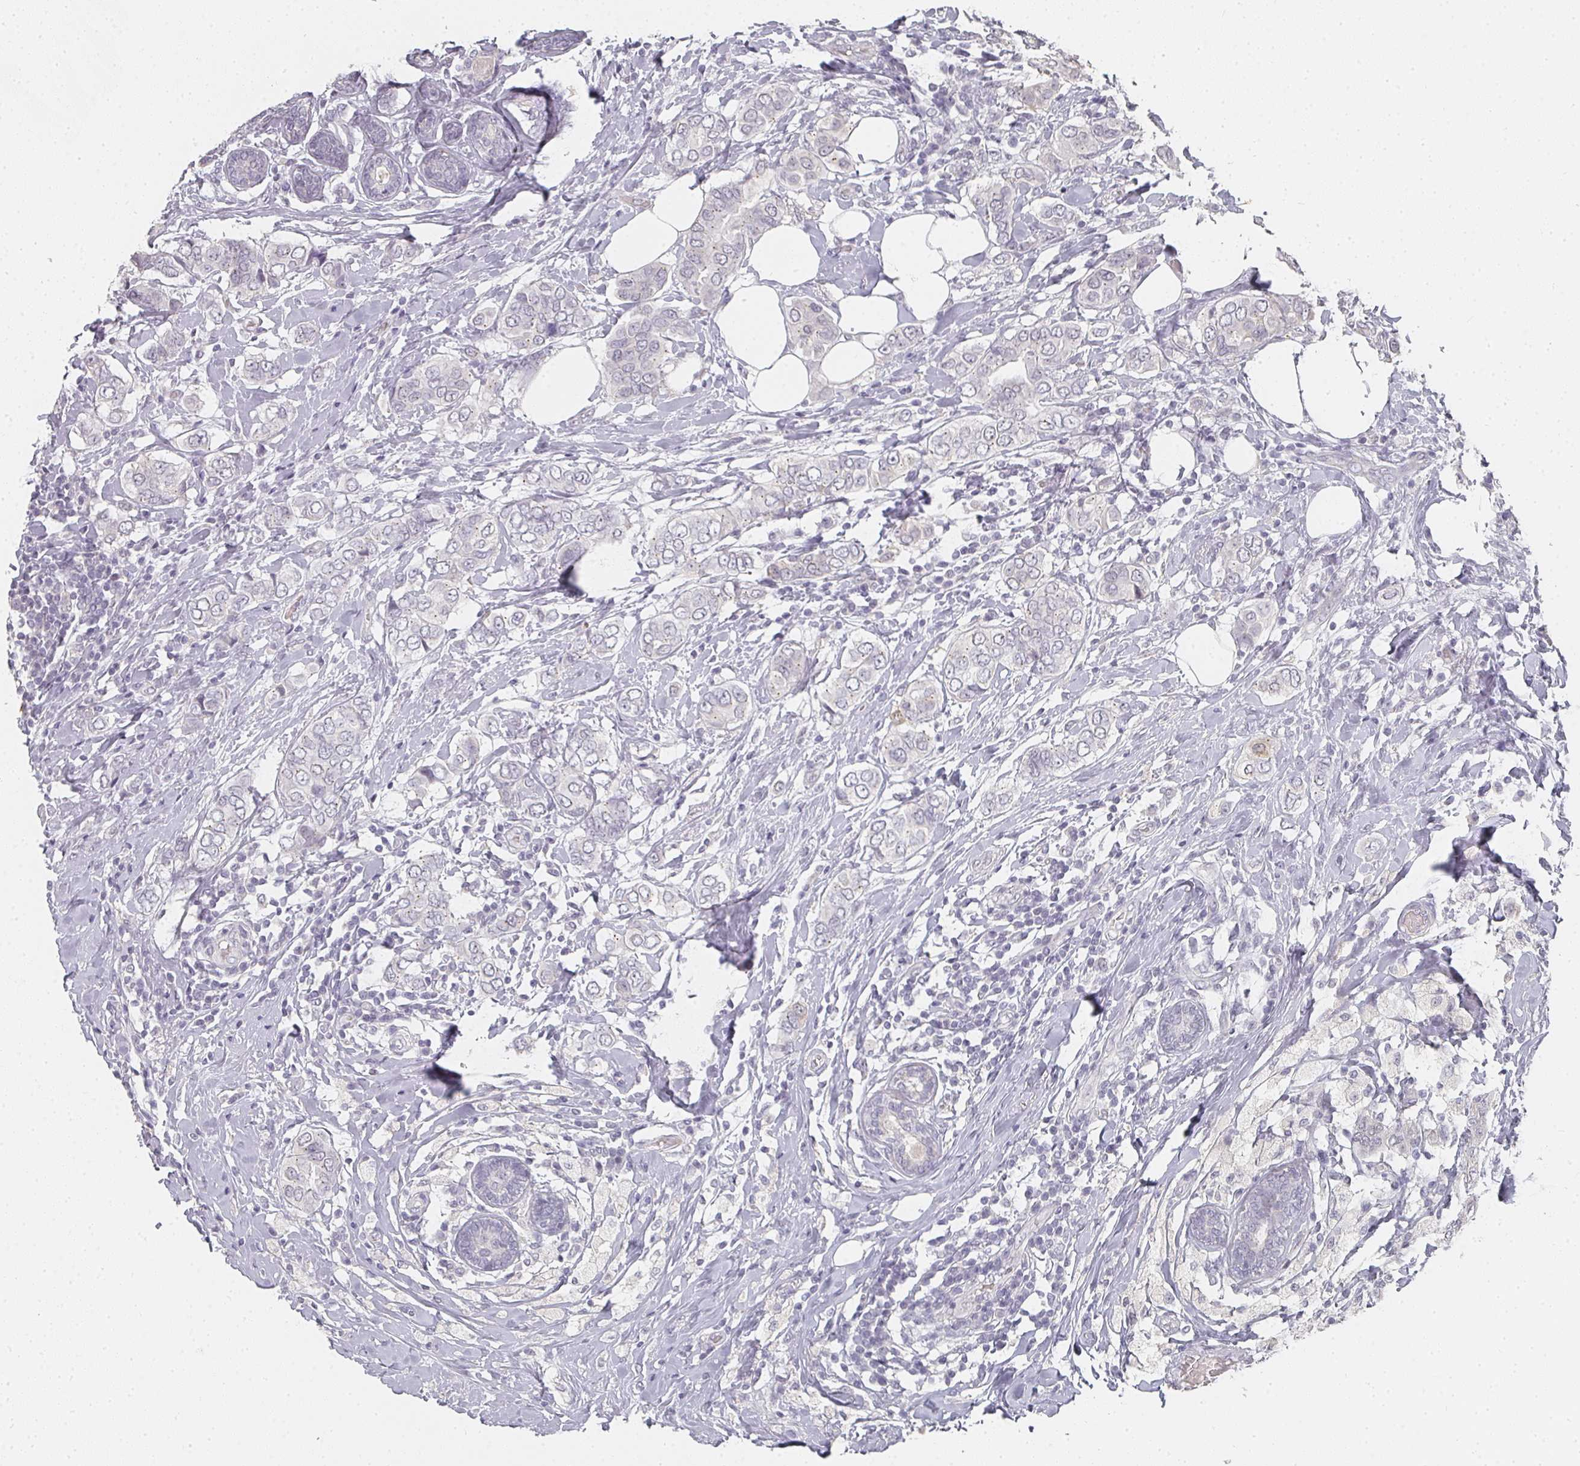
{"staining": {"intensity": "negative", "quantity": "none", "location": "none"}, "tissue": "breast cancer", "cell_type": "Tumor cells", "image_type": "cancer", "snomed": [{"axis": "morphology", "description": "Lobular carcinoma"}, {"axis": "topography", "description": "Breast"}], "caption": "Histopathology image shows no significant protein positivity in tumor cells of lobular carcinoma (breast).", "gene": "SHISA2", "patient": {"sex": "female", "age": 51}}